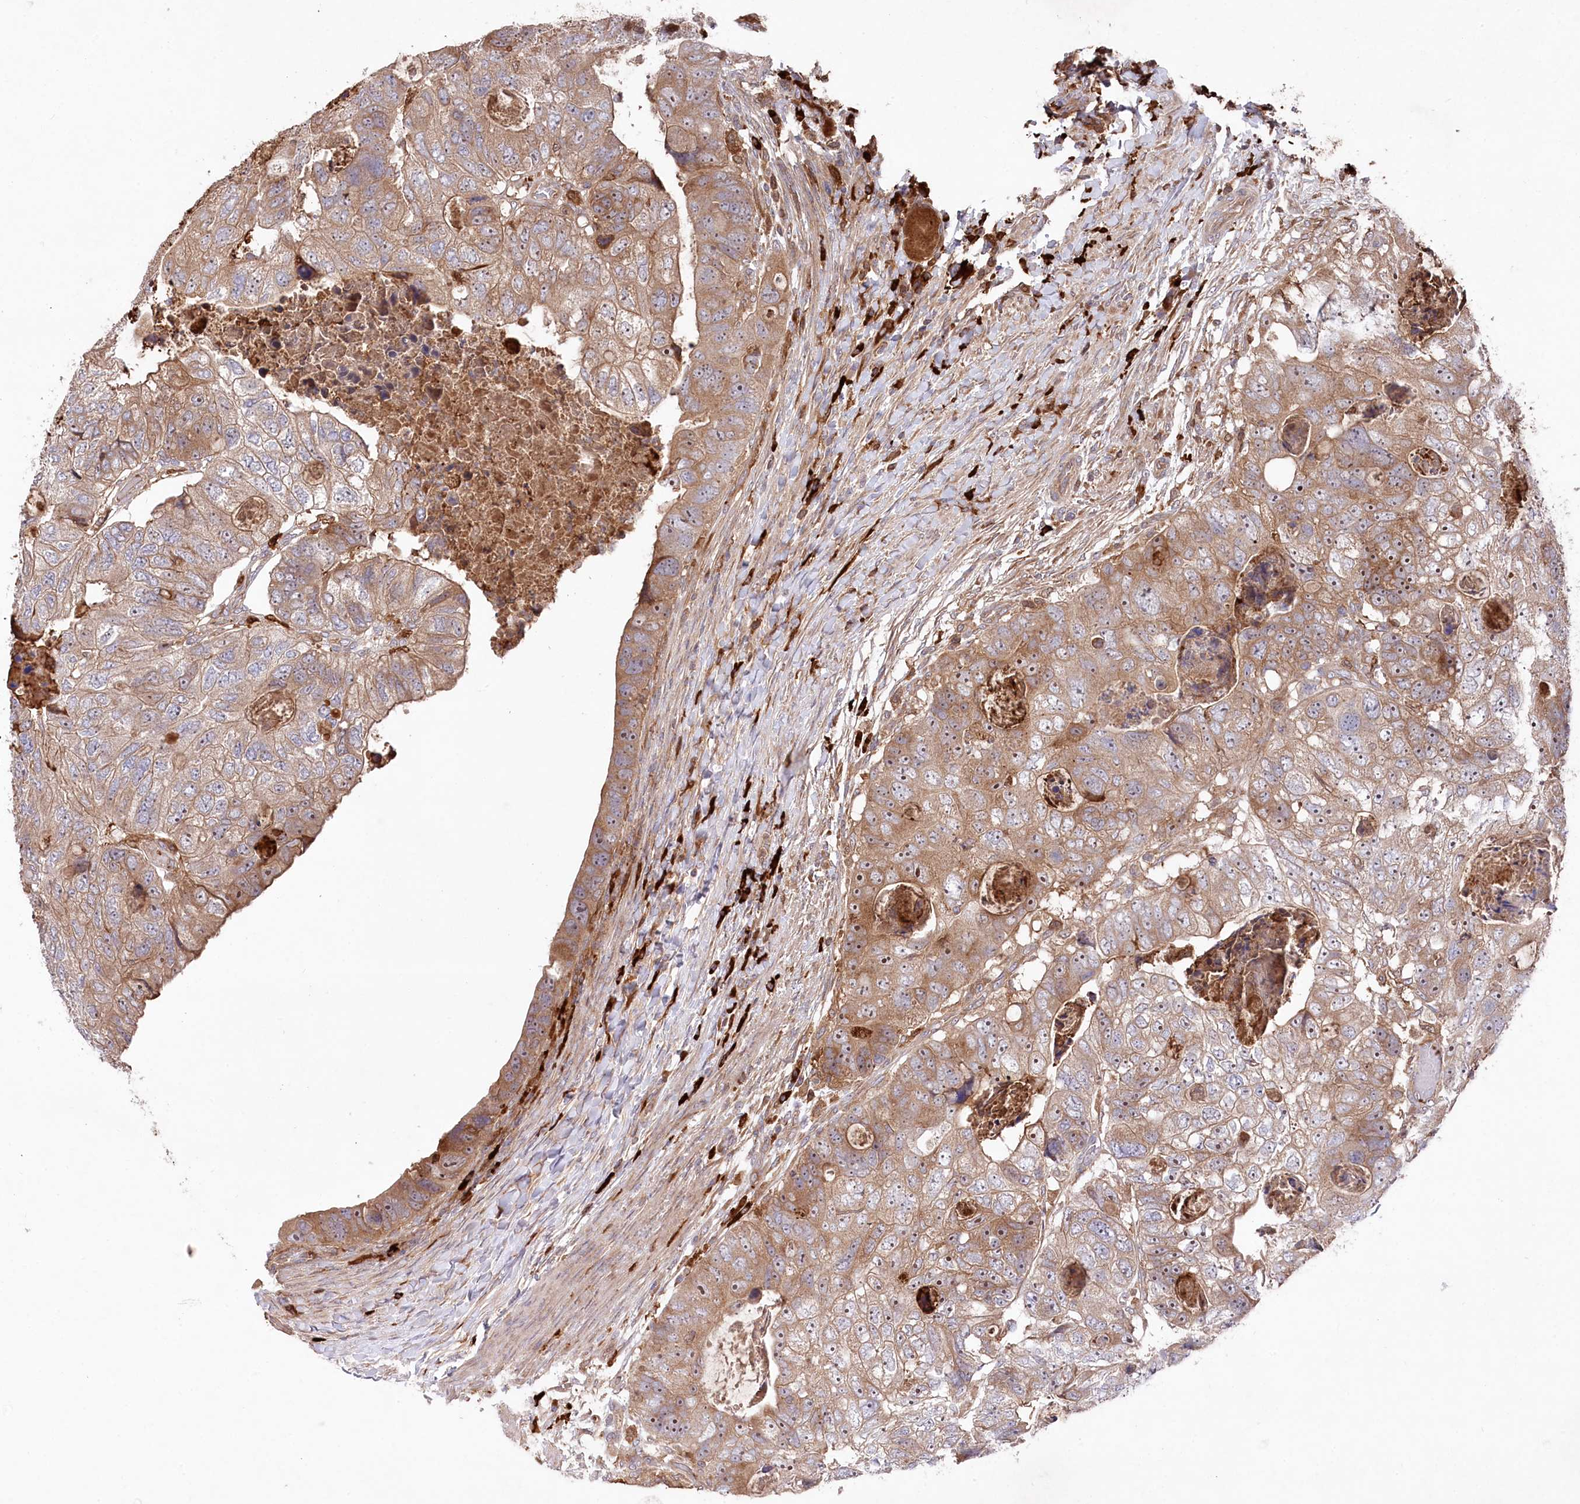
{"staining": {"intensity": "moderate", "quantity": ">75%", "location": "cytoplasmic/membranous,nuclear"}, "tissue": "colorectal cancer", "cell_type": "Tumor cells", "image_type": "cancer", "snomed": [{"axis": "morphology", "description": "Adenocarcinoma, NOS"}, {"axis": "topography", "description": "Rectum"}], "caption": "This is an image of IHC staining of colorectal adenocarcinoma, which shows moderate staining in the cytoplasmic/membranous and nuclear of tumor cells.", "gene": "PPP1R21", "patient": {"sex": "male", "age": 59}}